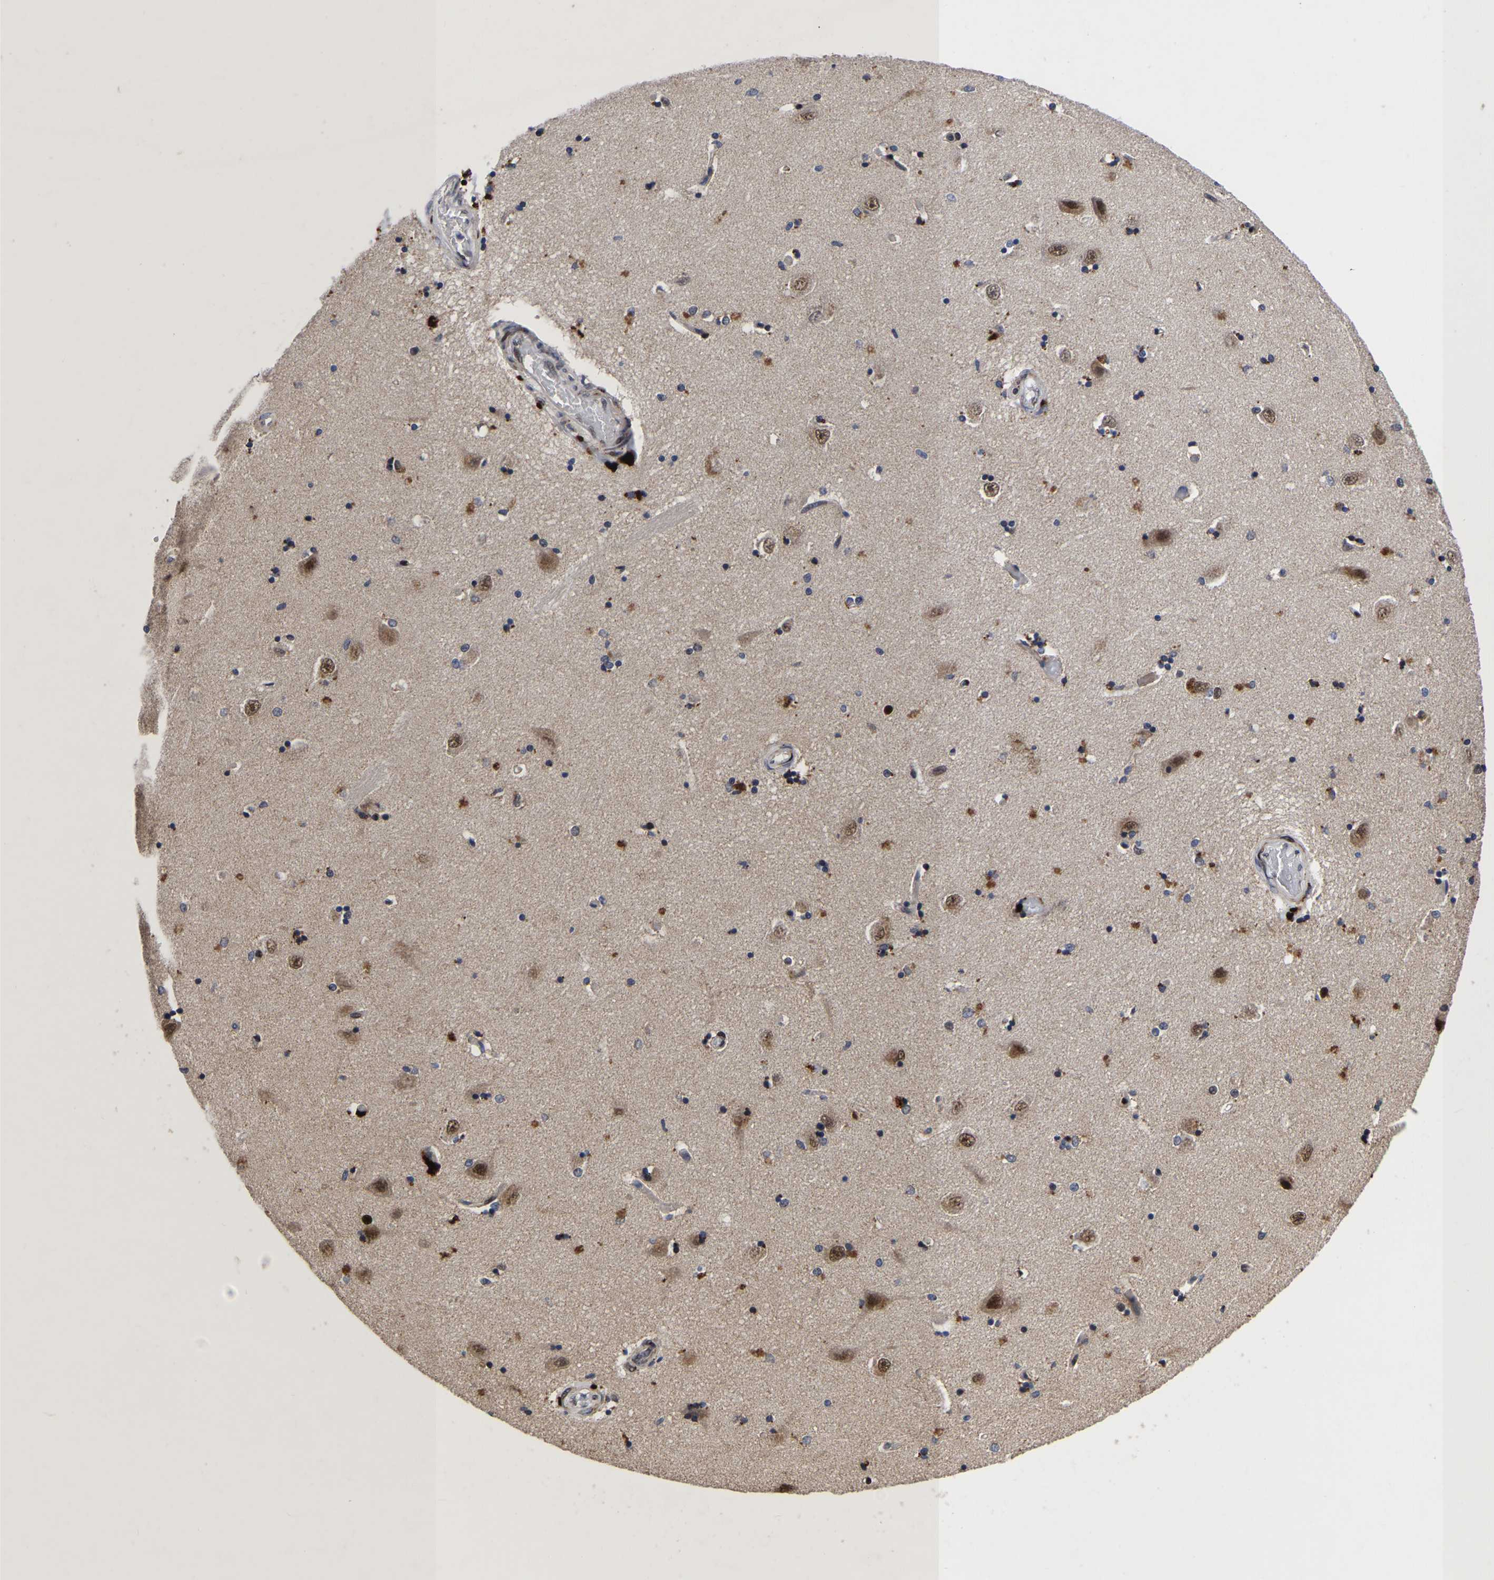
{"staining": {"intensity": "strong", "quantity": "25%-75%", "location": "nuclear"}, "tissue": "hippocampus", "cell_type": "Glial cells", "image_type": "normal", "snomed": [{"axis": "morphology", "description": "Normal tissue, NOS"}, {"axis": "topography", "description": "Hippocampus"}], "caption": "This micrograph exhibits IHC staining of benign human hippocampus, with high strong nuclear staining in about 25%-75% of glial cells.", "gene": "JUNB", "patient": {"sex": "male", "age": 45}}